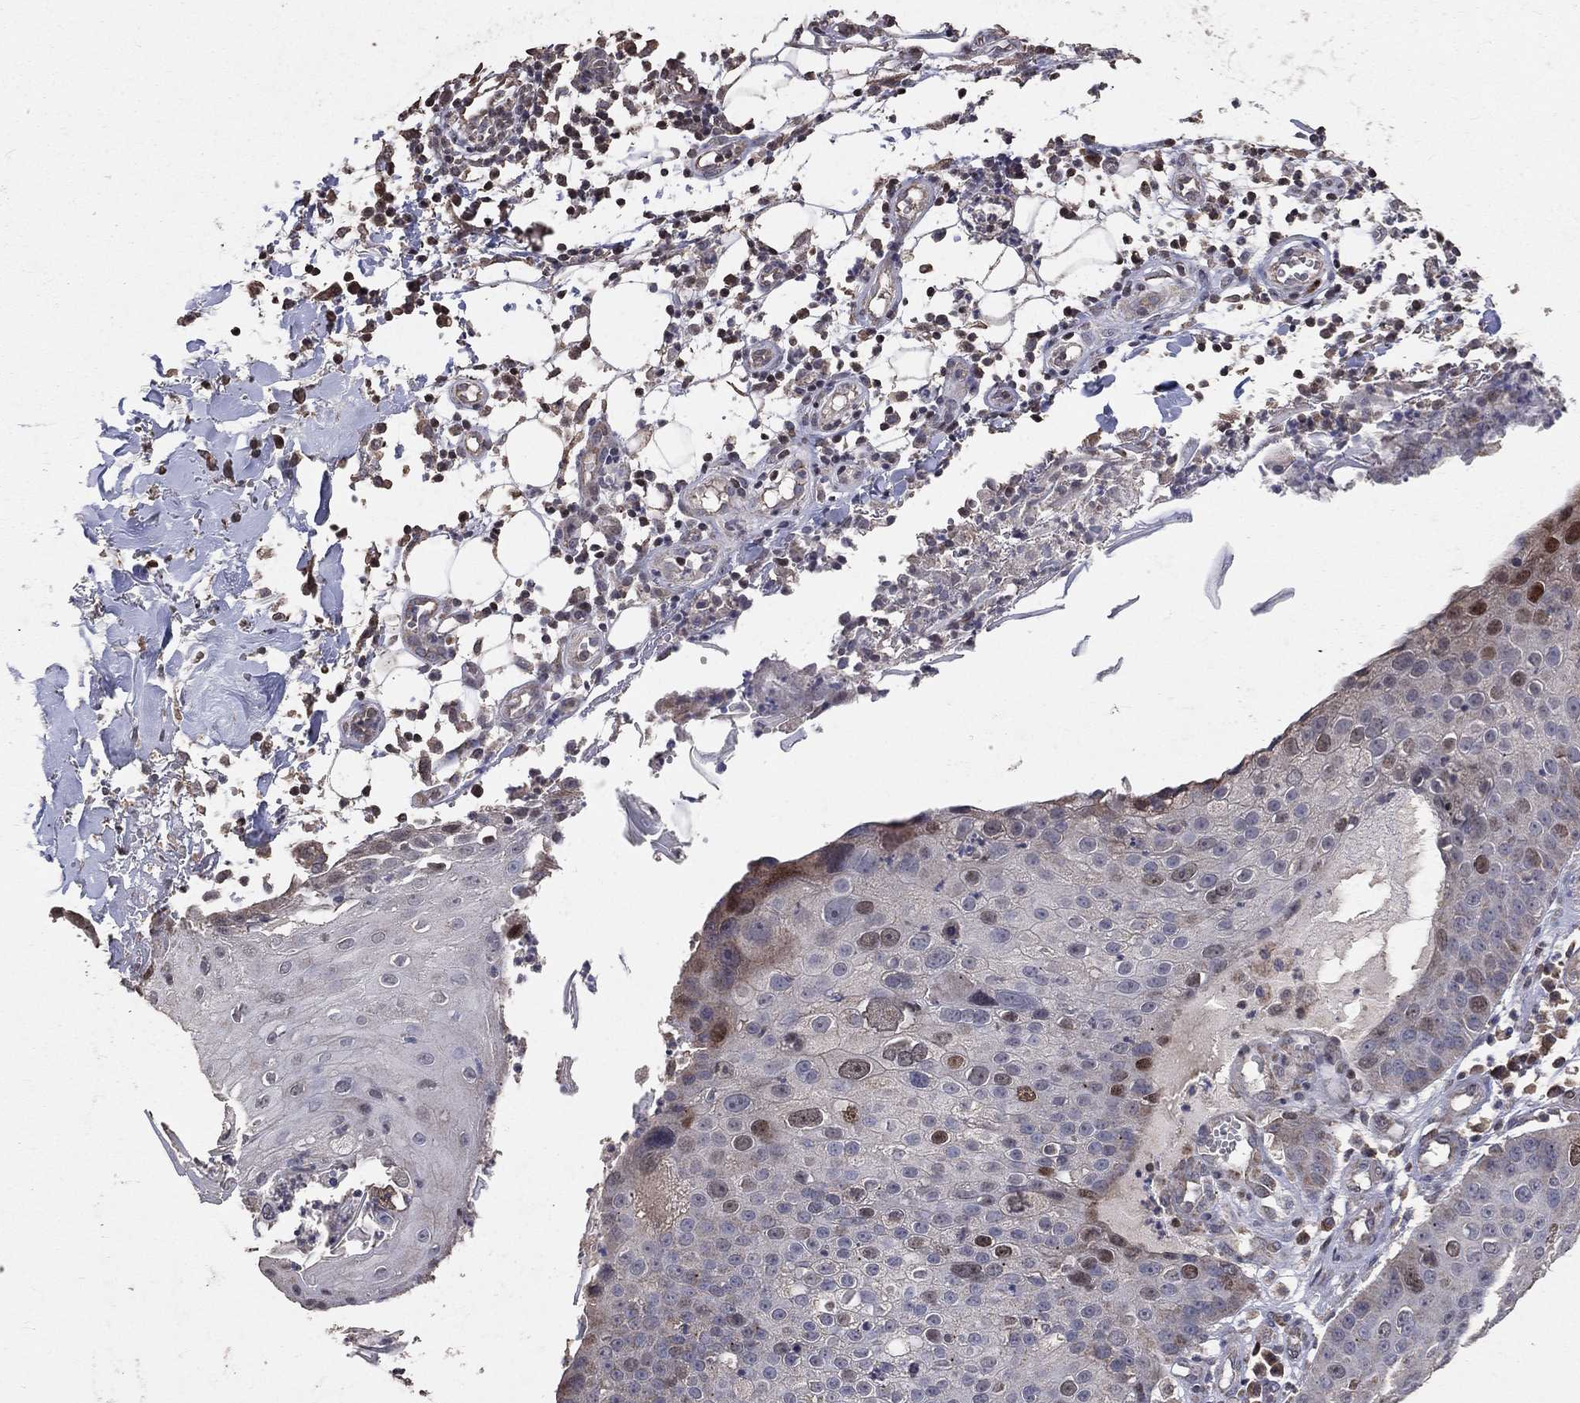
{"staining": {"intensity": "moderate", "quantity": "<25%", "location": "nuclear"}, "tissue": "skin cancer", "cell_type": "Tumor cells", "image_type": "cancer", "snomed": [{"axis": "morphology", "description": "Squamous cell carcinoma, NOS"}, {"axis": "topography", "description": "Skin"}], "caption": "Immunohistochemistry (IHC) of skin cancer displays low levels of moderate nuclear positivity in about <25% of tumor cells. The protein is stained brown, and the nuclei are stained in blue (DAB (3,3'-diaminobenzidine) IHC with brightfield microscopy, high magnification).", "gene": "LY6K", "patient": {"sex": "male", "age": 71}}